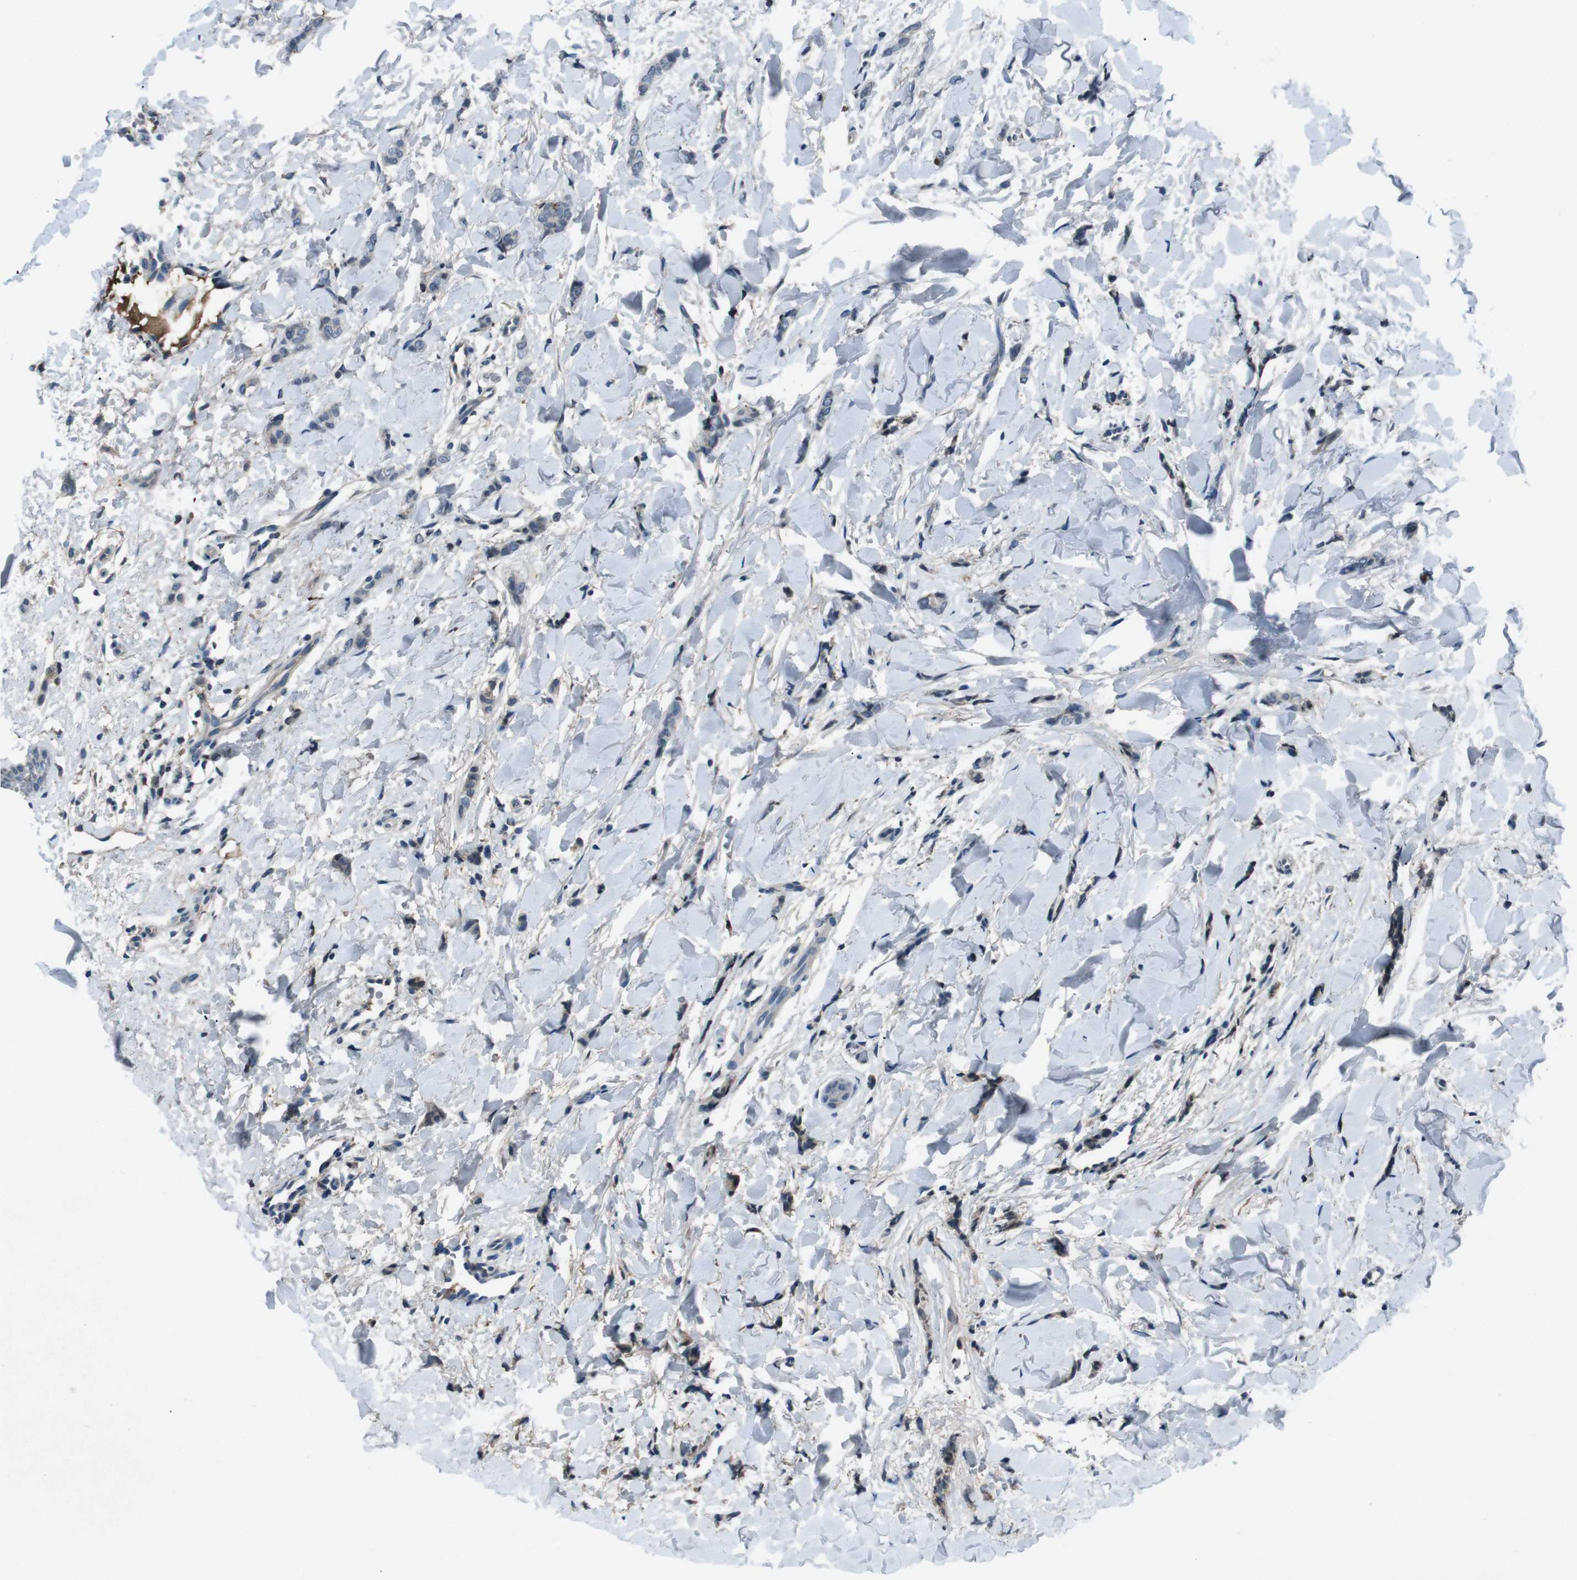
{"staining": {"intensity": "weak", "quantity": "<25%", "location": "cytoplasmic/membranous"}, "tissue": "breast cancer", "cell_type": "Tumor cells", "image_type": "cancer", "snomed": [{"axis": "morphology", "description": "Lobular carcinoma"}, {"axis": "topography", "description": "Skin"}, {"axis": "topography", "description": "Breast"}], "caption": "This is an IHC photomicrograph of lobular carcinoma (breast). There is no staining in tumor cells.", "gene": "UGT1A6", "patient": {"sex": "female", "age": 46}}